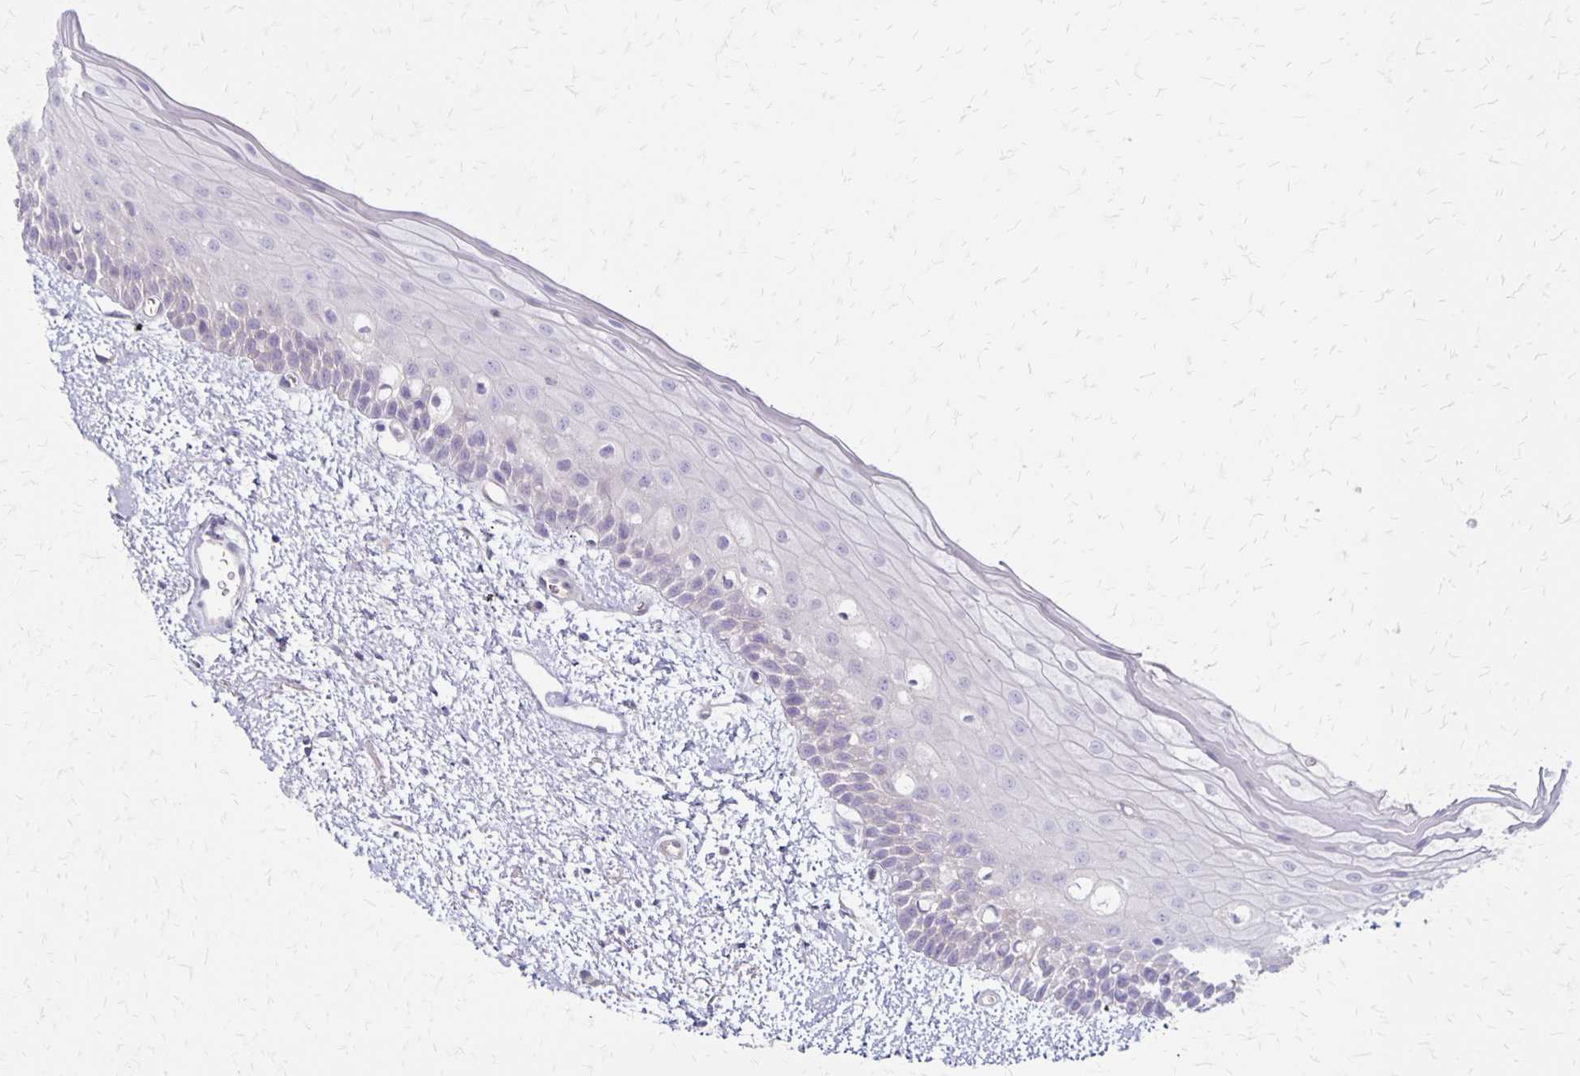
{"staining": {"intensity": "negative", "quantity": "none", "location": "none"}, "tissue": "oral mucosa", "cell_type": "Squamous epithelial cells", "image_type": "normal", "snomed": [{"axis": "morphology", "description": "Normal tissue, NOS"}, {"axis": "topography", "description": "Oral tissue"}], "caption": "Squamous epithelial cells show no significant expression in benign oral mucosa. (DAB immunohistochemistry with hematoxylin counter stain).", "gene": "HOMER1", "patient": {"sex": "female", "age": 82}}